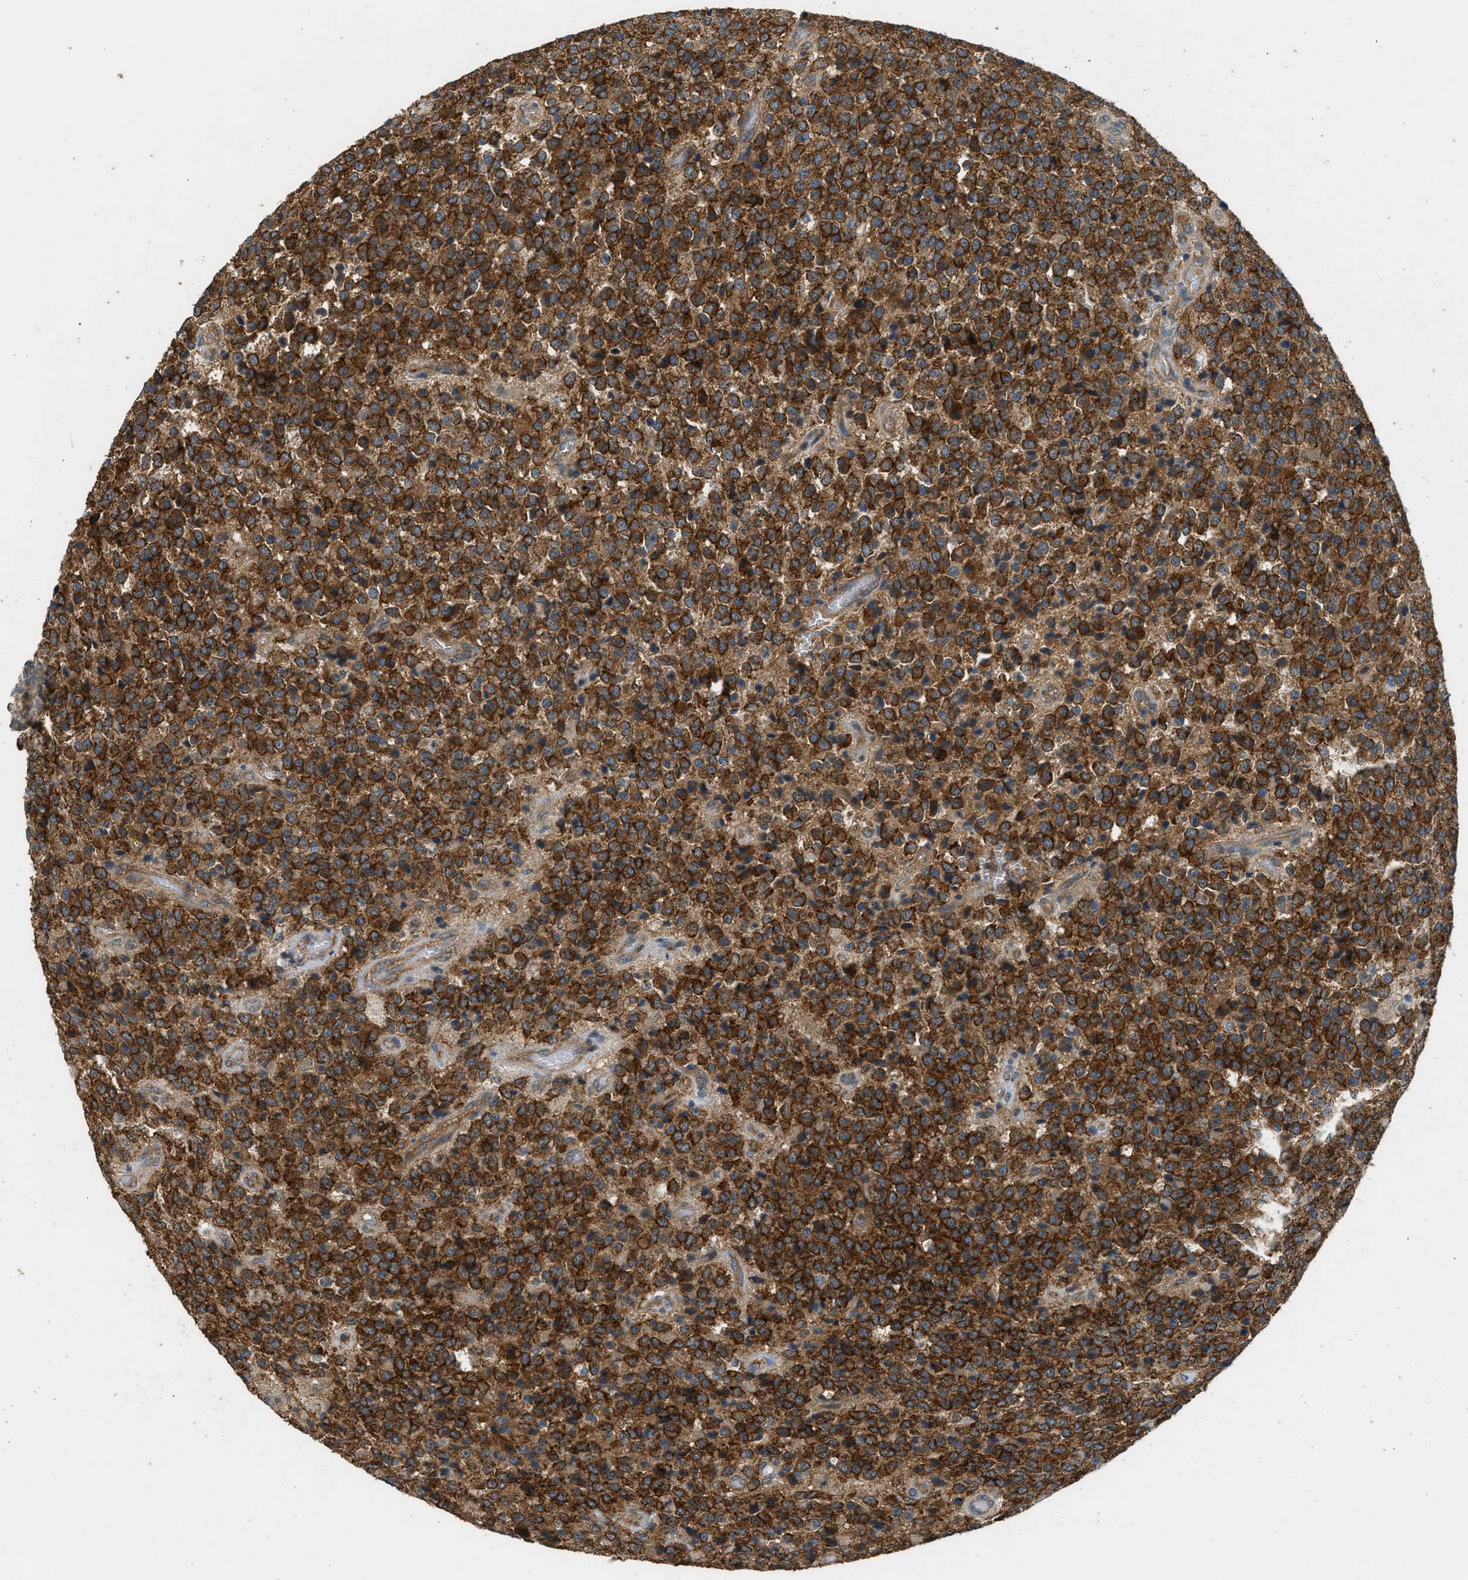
{"staining": {"intensity": "strong", "quantity": ">75%", "location": "cytoplasmic/membranous"}, "tissue": "glioma", "cell_type": "Tumor cells", "image_type": "cancer", "snomed": [{"axis": "morphology", "description": "Glioma, malignant, High grade"}, {"axis": "topography", "description": "pancreas cauda"}], "caption": "Immunohistochemical staining of human malignant glioma (high-grade) exhibits high levels of strong cytoplasmic/membranous positivity in about >75% of tumor cells.", "gene": "HIP1R", "patient": {"sex": "male", "age": 60}}